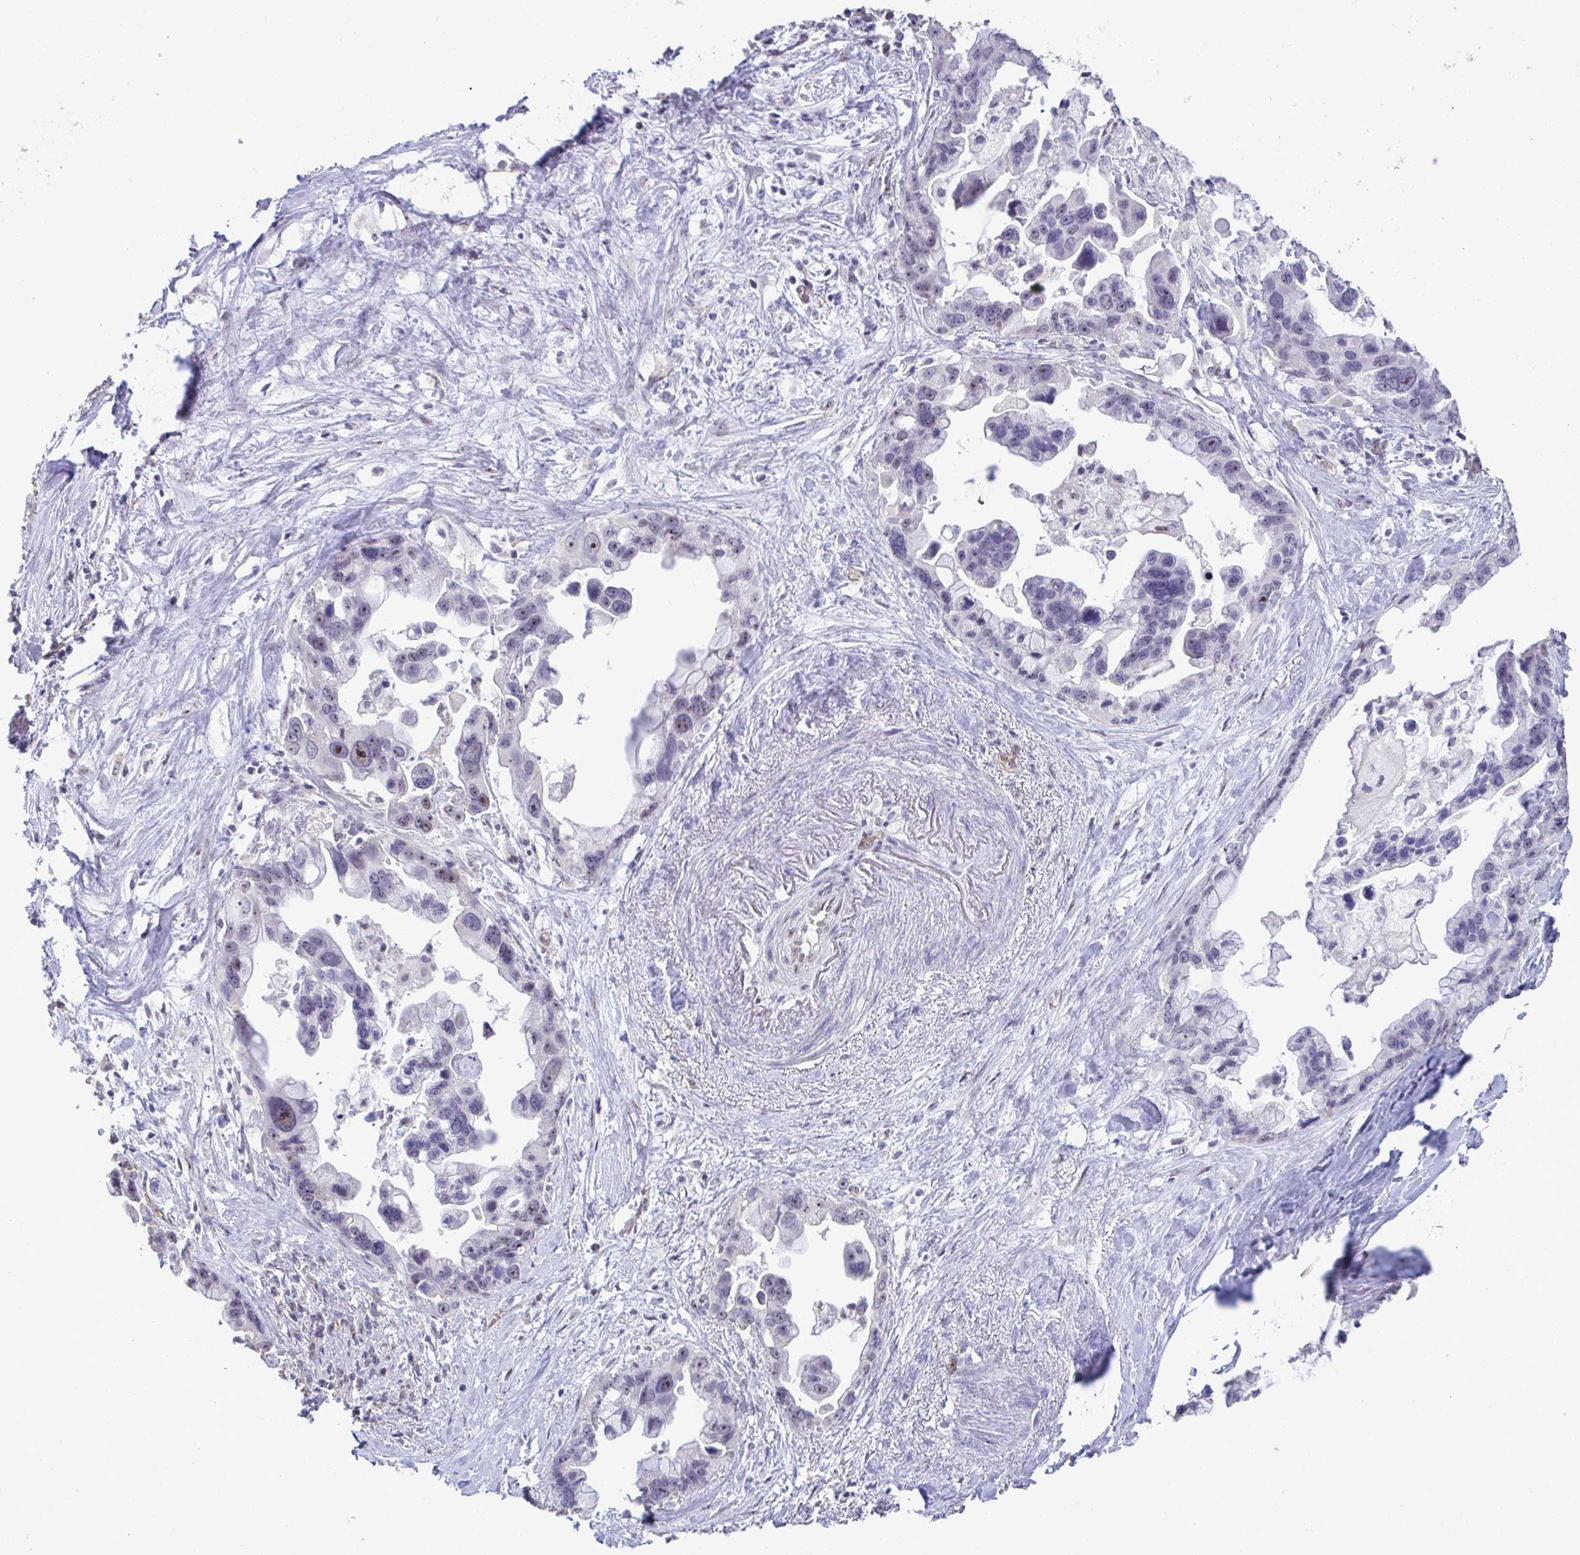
{"staining": {"intensity": "moderate", "quantity": "<25%", "location": "nuclear"}, "tissue": "pancreatic cancer", "cell_type": "Tumor cells", "image_type": "cancer", "snomed": [{"axis": "morphology", "description": "Adenocarcinoma, NOS"}, {"axis": "topography", "description": "Pancreas"}], "caption": "Immunohistochemistry (IHC) (DAB (3,3'-diaminobenzidine)) staining of pancreatic cancer (adenocarcinoma) displays moderate nuclear protein positivity in about <25% of tumor cells.", "gene": "SENP3", "patient": {"sex": "female", "age": 83}}